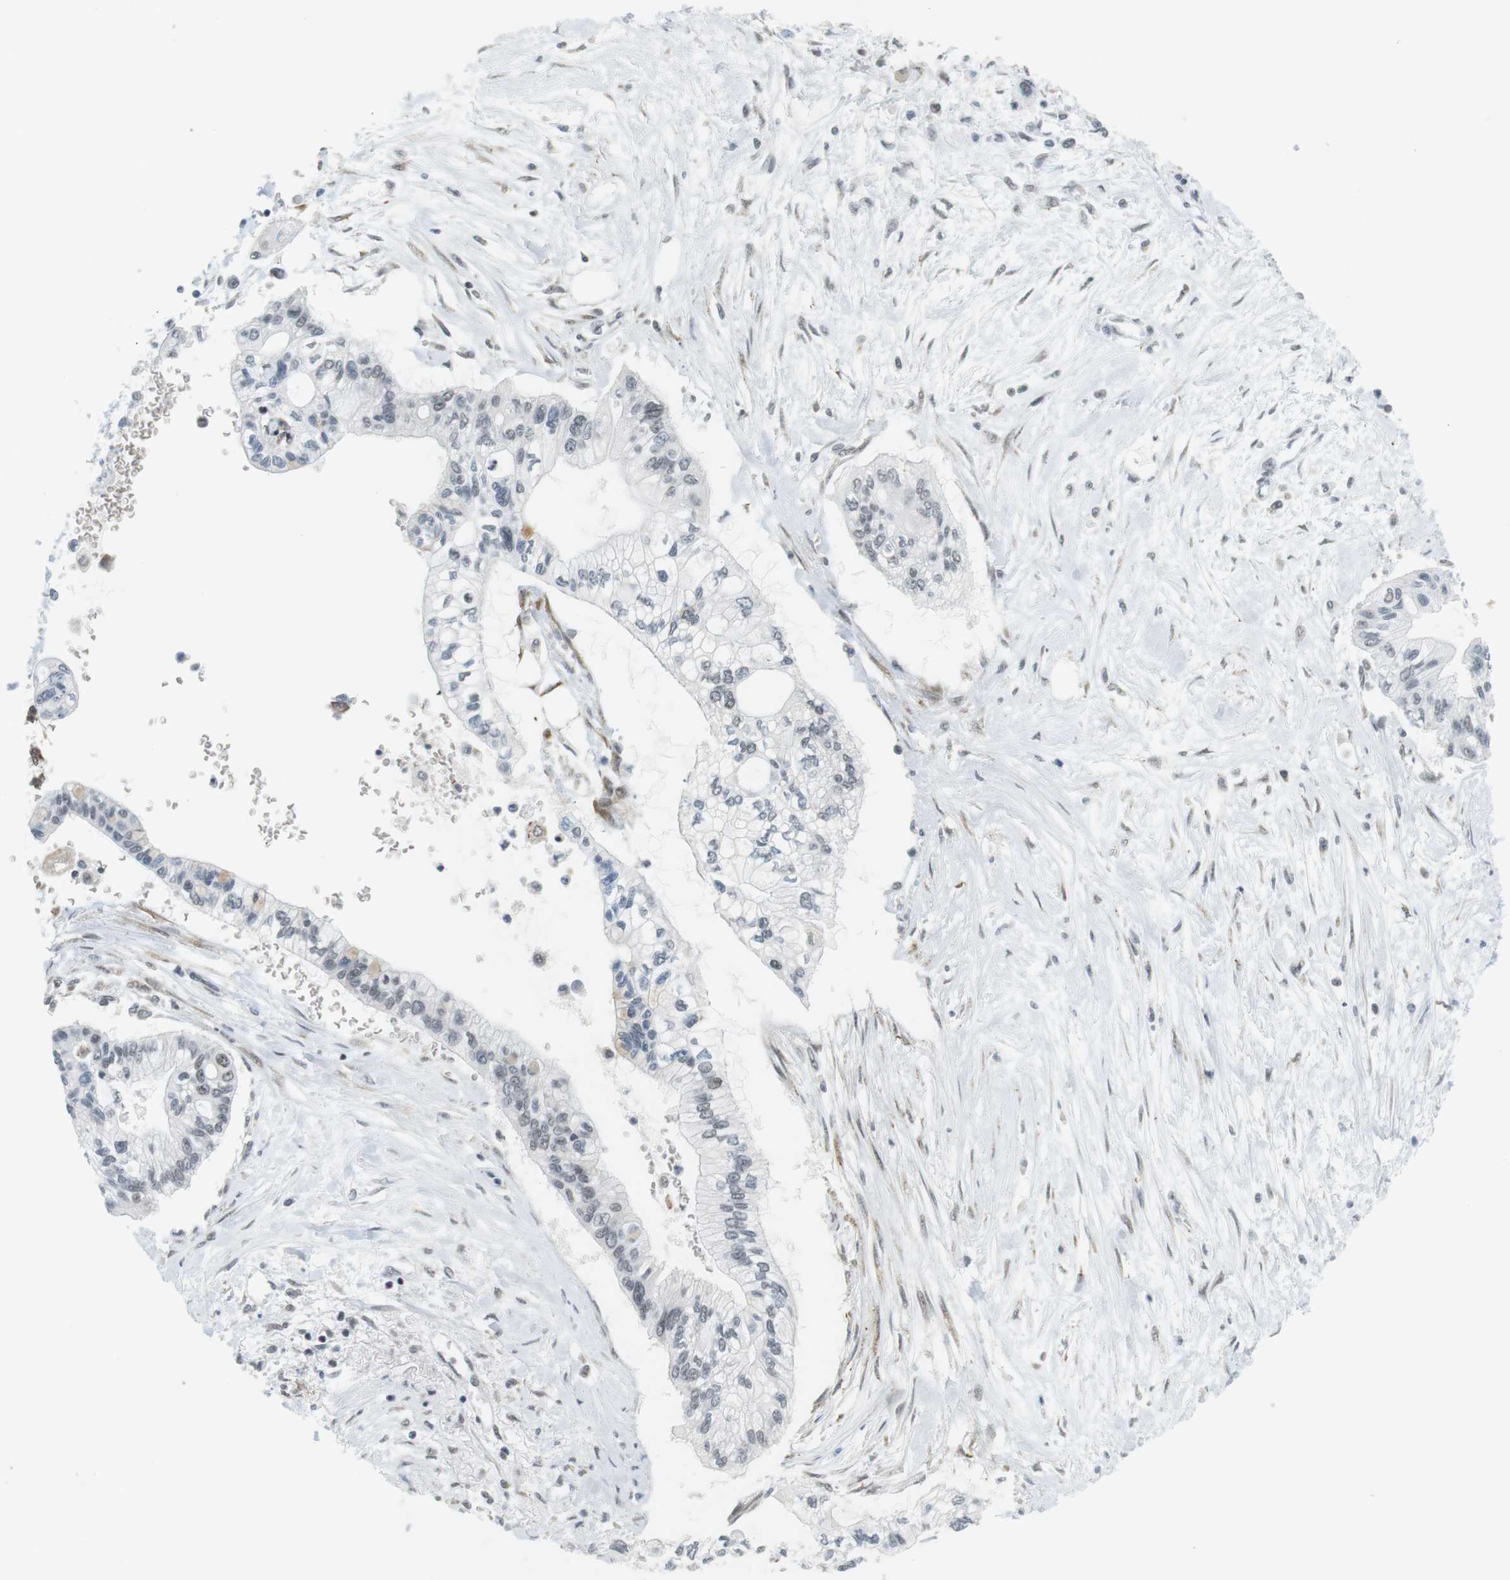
{"staining": {"intensity": "negative", "quantity": "none", "location": "none"}, "tissue": "pancreatic cancer", "cell_type": "Tumor cells", "image_type": "cancer", "snomed": [{"axis": "morphology", "description": "Adenocarcinoma, NOS"}, {"axis": "topography", "description": "Pancreas"}], "caption": "Immunohistochemistry of human pancreatic cancer (adenocarcinoma) shows no staining in tumor cells. (Brightfield microscopy of DAB (3,3'-diaminobenzidine) IHC at high magnification).", "gene": "RNF38", "patient": {"sex": "female", "age": 77}}